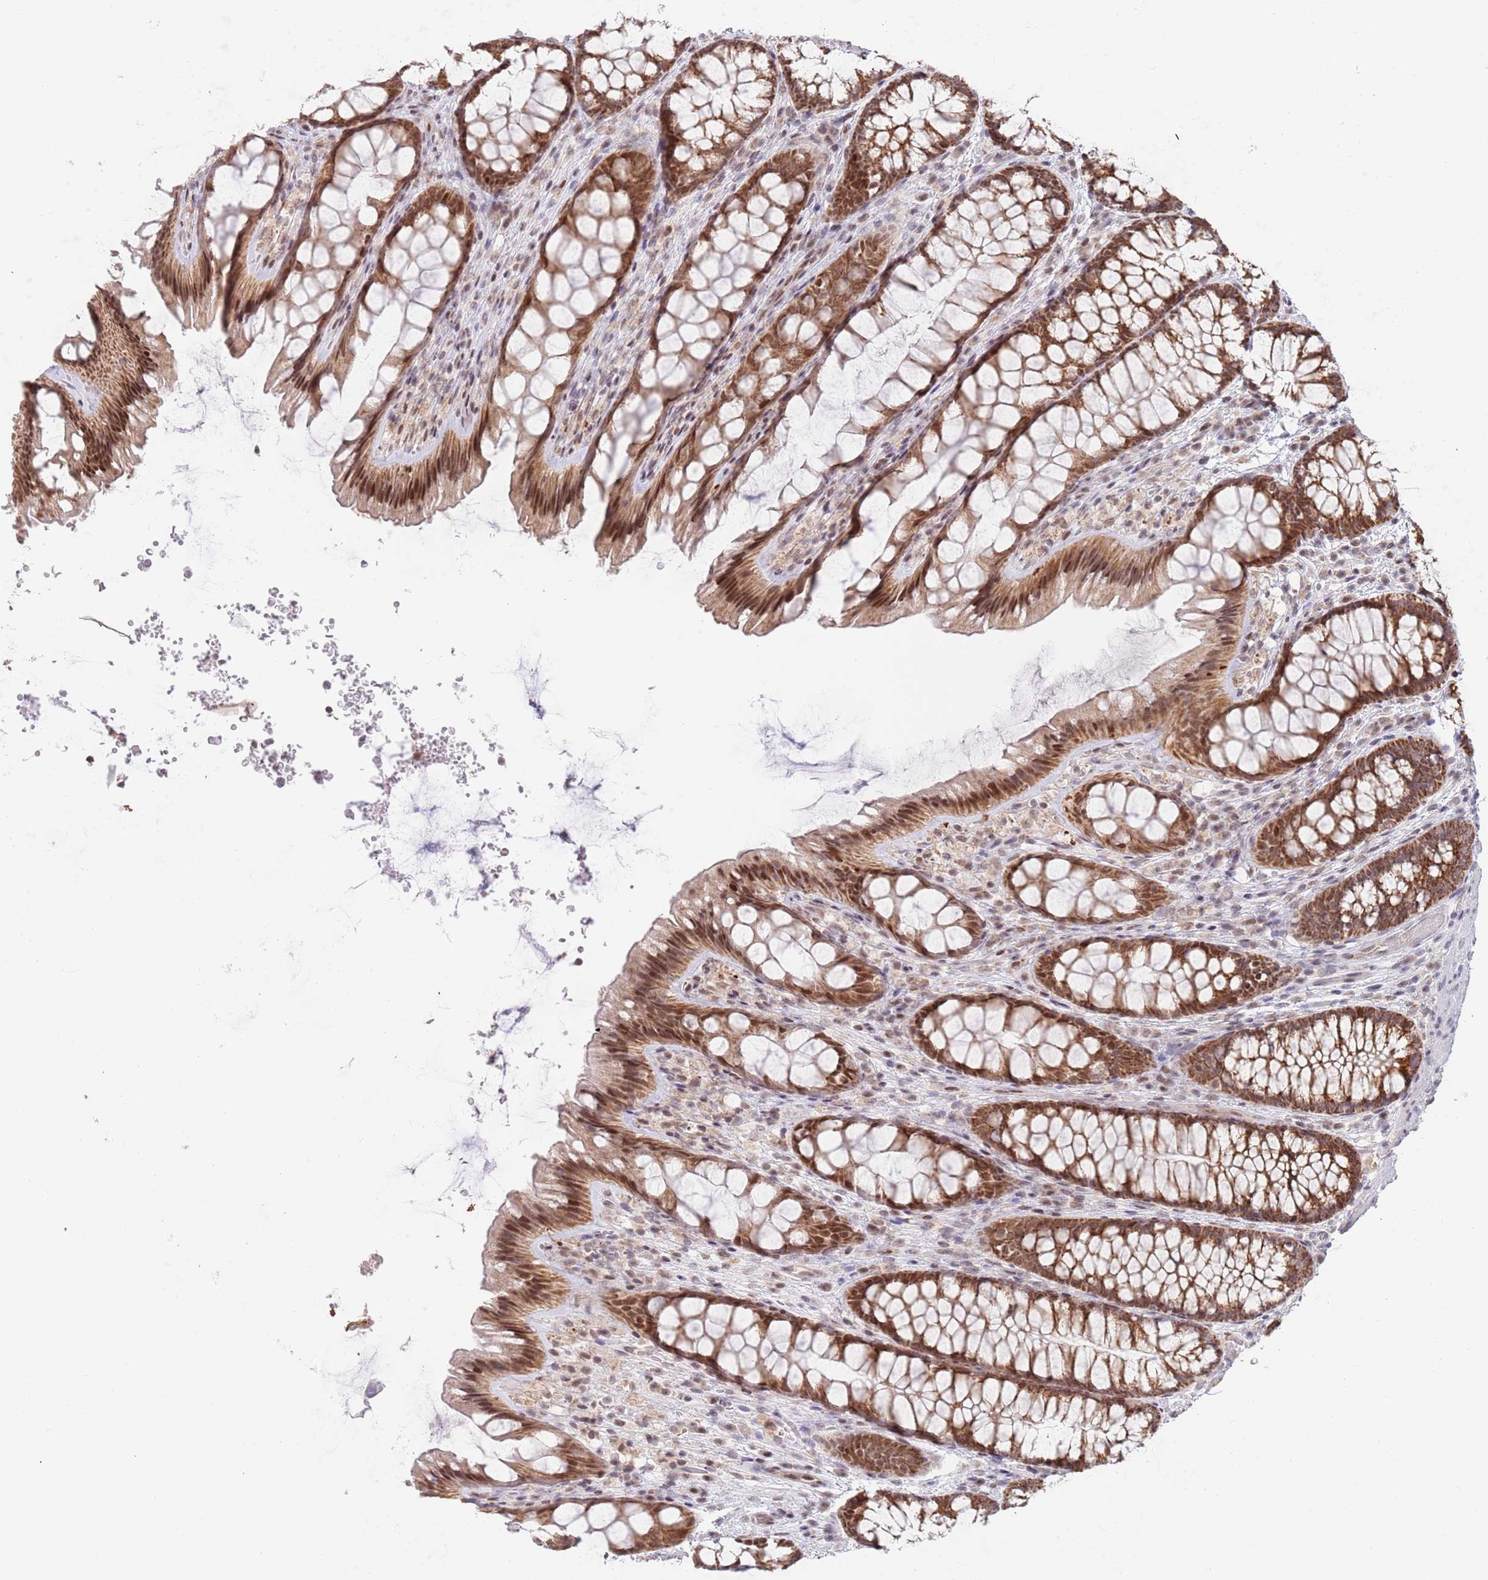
{"staining": {"intensity": "negative", "quantity": "none", "location": "none"}, "tissue": "colon", "cell_type": "Endothelial cells", "image_type": "normal", "snomed": [{"axis": "morphology", "description": "Normal tissue, NOS"}, {"axis": "topography", "description": "Colon"}], "caption": "High magnification brightfield microscopy of benign colon stained with DAB (brown) and counterstained with hematoxylin (blue): endothelial cells show no significant expression. (Stains: DAB immunohistochemistry with hematoxylin counter stain, Microscopy: brightfield microscopy at high magnification).", "gene": "TIMM13", "patient": {"sex": "male", "age": 46}}